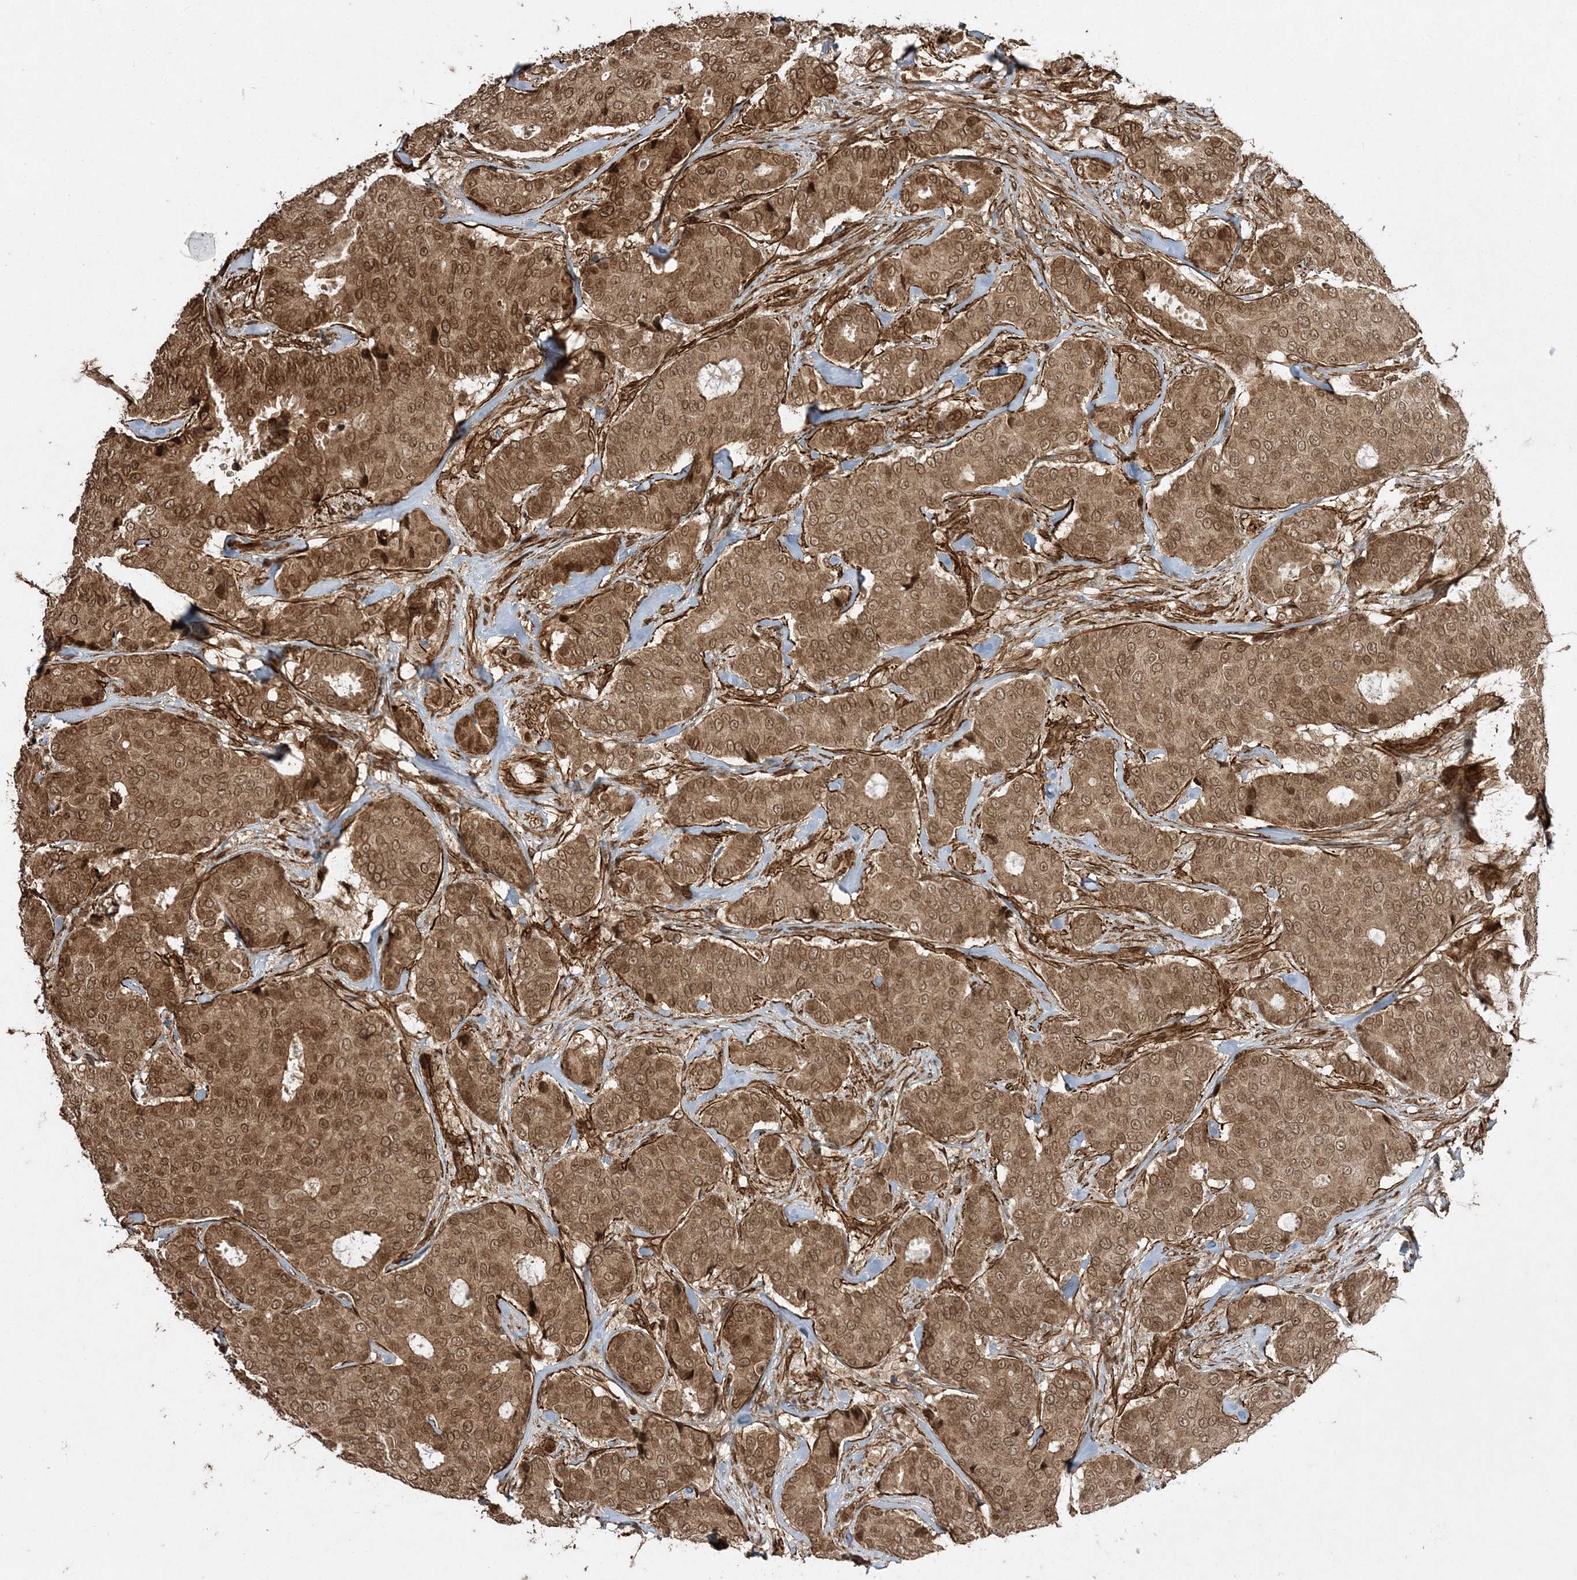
{"staining": {"intensity": "moderate", "quantity": ">75%", "location": "cytoplasmic/membranous,nuclear"}, "tissue": "breast cancer", "cell_type": "Tumor cells", "image_type": "cancer", "snomed": [{"axis": "morphology", "description": "Duct carcinoma"}, {"axis": "topography", "description": "Breast"}], "caption": "Infiltrating ductal carcinoma (breast) stained with IHC exhibits moderate cytoplasmic/membranous and nuclear positivity in about >75% of tumor cells. The protein of interest is stained brown, and the nuclei are stained in blue (DAB (3,3'-diaminobenzidine) IHC with brightfield microscopy, high magnification).", "gene": "ETAA1", "patient": {"sex": "female", "age": 75}}